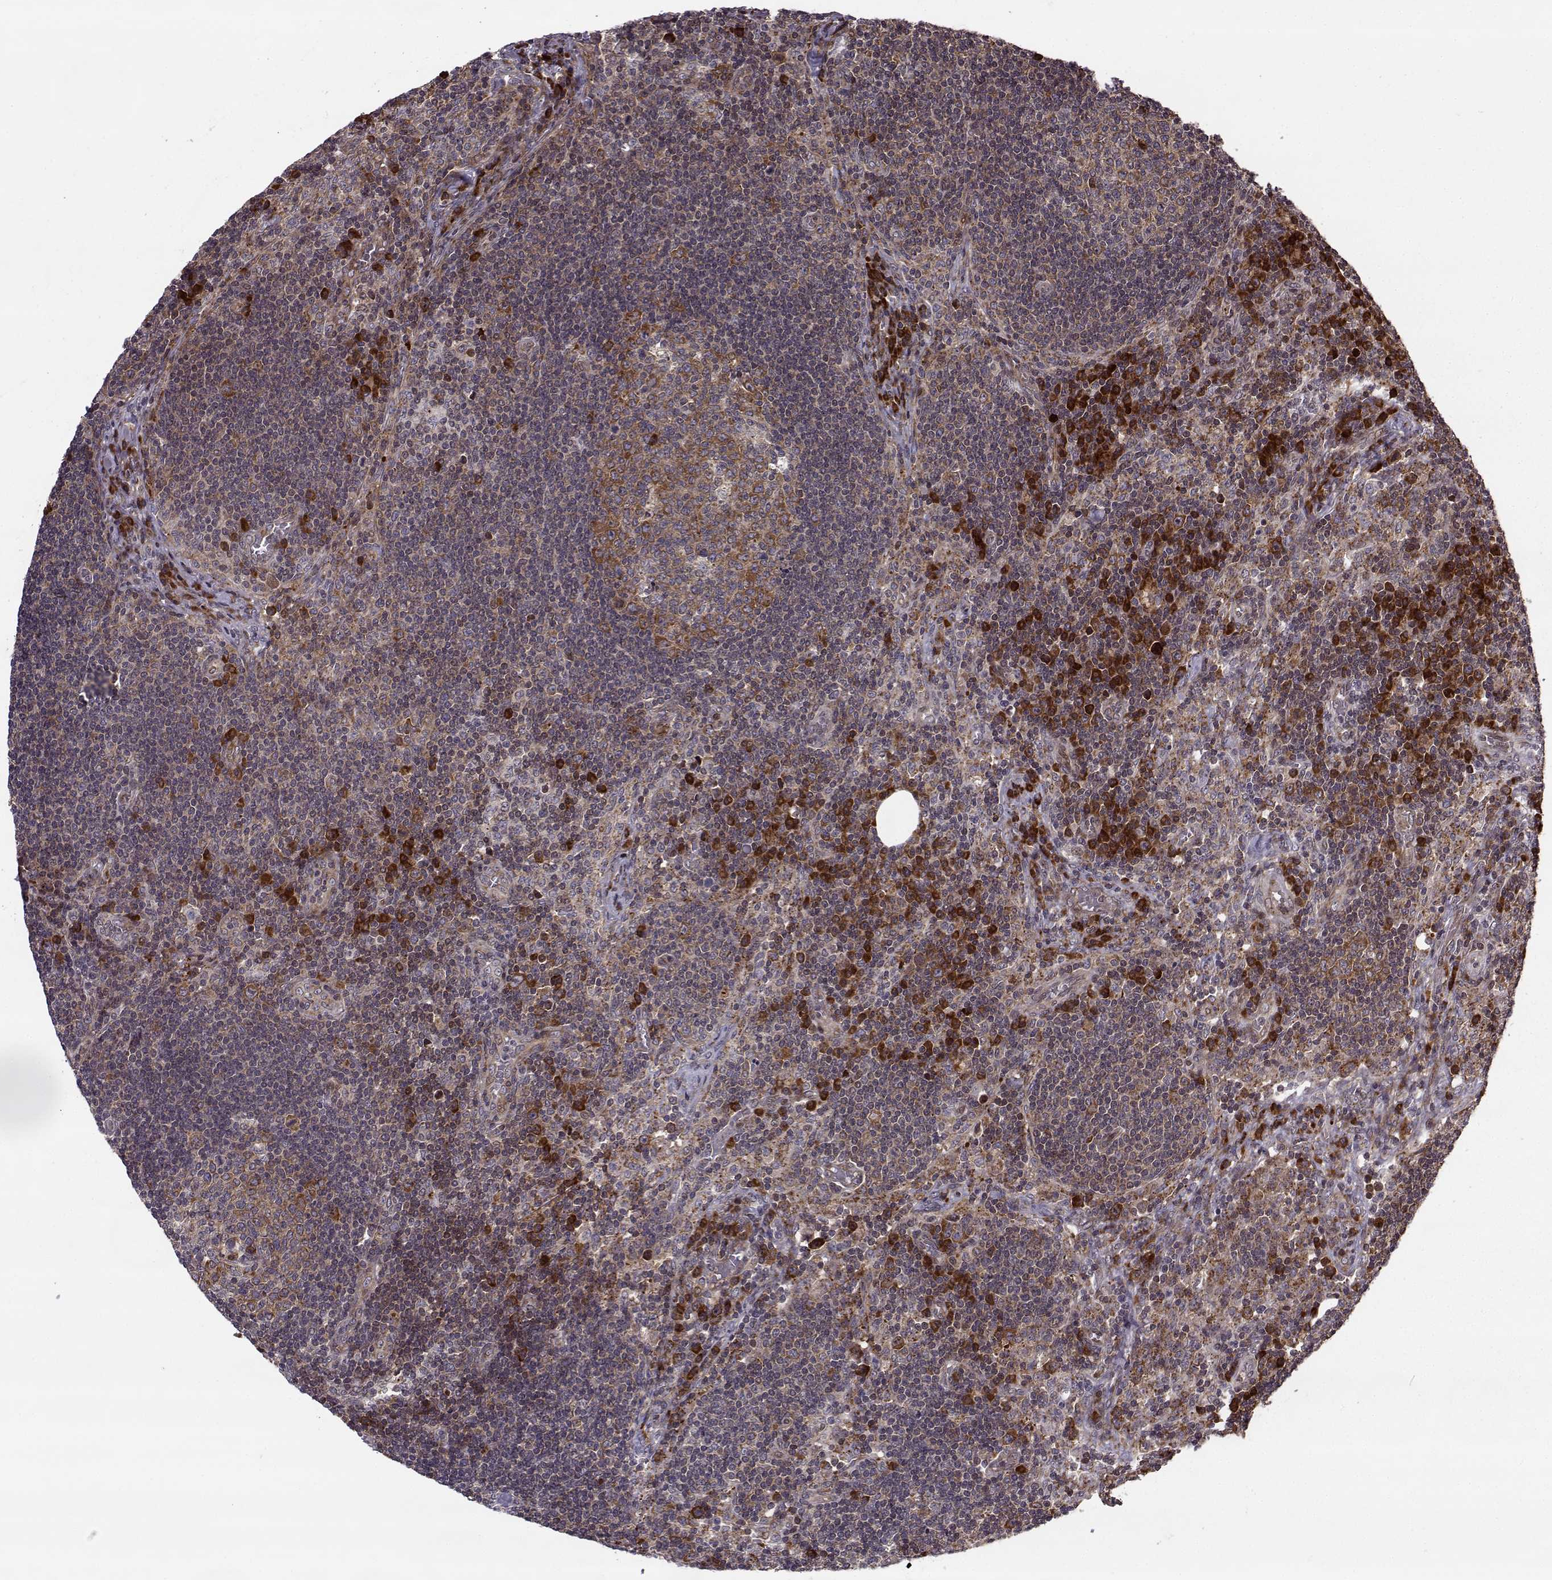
{"staining": {"intensity": "moderate", "quantity": ">75%", "location": "cytoplasmic/membranous"}, "tissue": "lymph node", "cell_type": "Germinal center cells", "image_type": "normal", "snomed": [{"axis": "morphology", "description": "Normal tissue, NOS"}, {"axis": "topography", "description": "Lymph node"}], "caption": "Immunohistochemical staining of normal lymph node demonstrates moderate cytoplasmic/membranous protein expression in about >75% of germinal center cells.", "gene": "RPL31", "patient": {"sex": "male", "age": 63}}